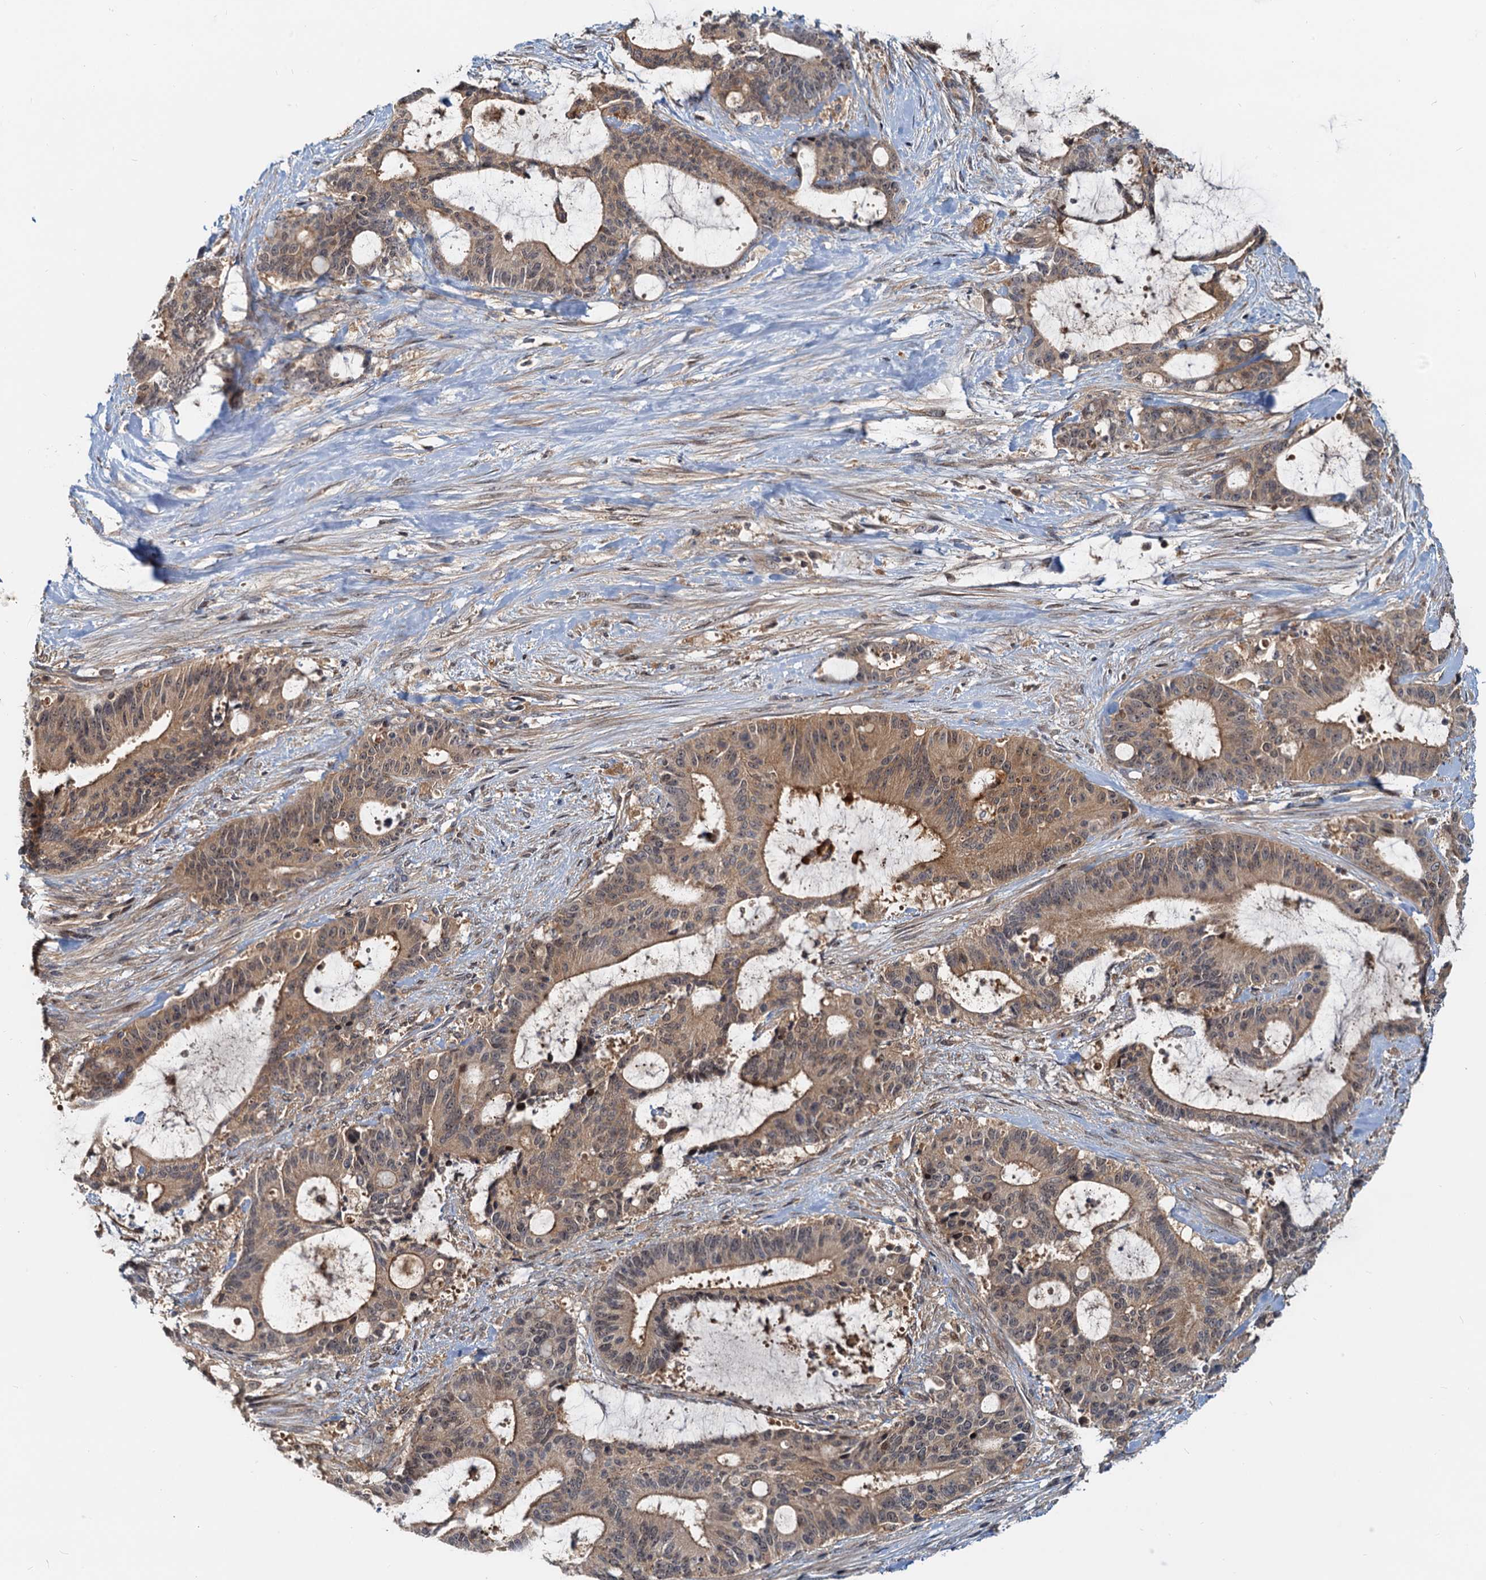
{"staining": {"intensity": "weak", "quantity": ">75%", "location": "cytoplasmic/membranous"}, "tissue": "liver cancer", "cell_type": "Tumor cells", "image_type": "cancer", "snomed": [{"axis": "morphology", "description": "Normal tissue, NOS"}, {"axis": "morphology", "description": "Cholangiocarcinoma"}, {"axis": "topography", "description": "Liver"}, {"axis": "topography", "description": "Peripheral nerve tissue"}], "caption": "Immunohistochemistry (DAB) staining of human liver cholangiocarcinoma shows weak cytoplasmic/membranous protein positivity in approximately >75% of tumor cells.", "gene": "TOLLIP", "patient": {"sex": "female", "age": 73}}